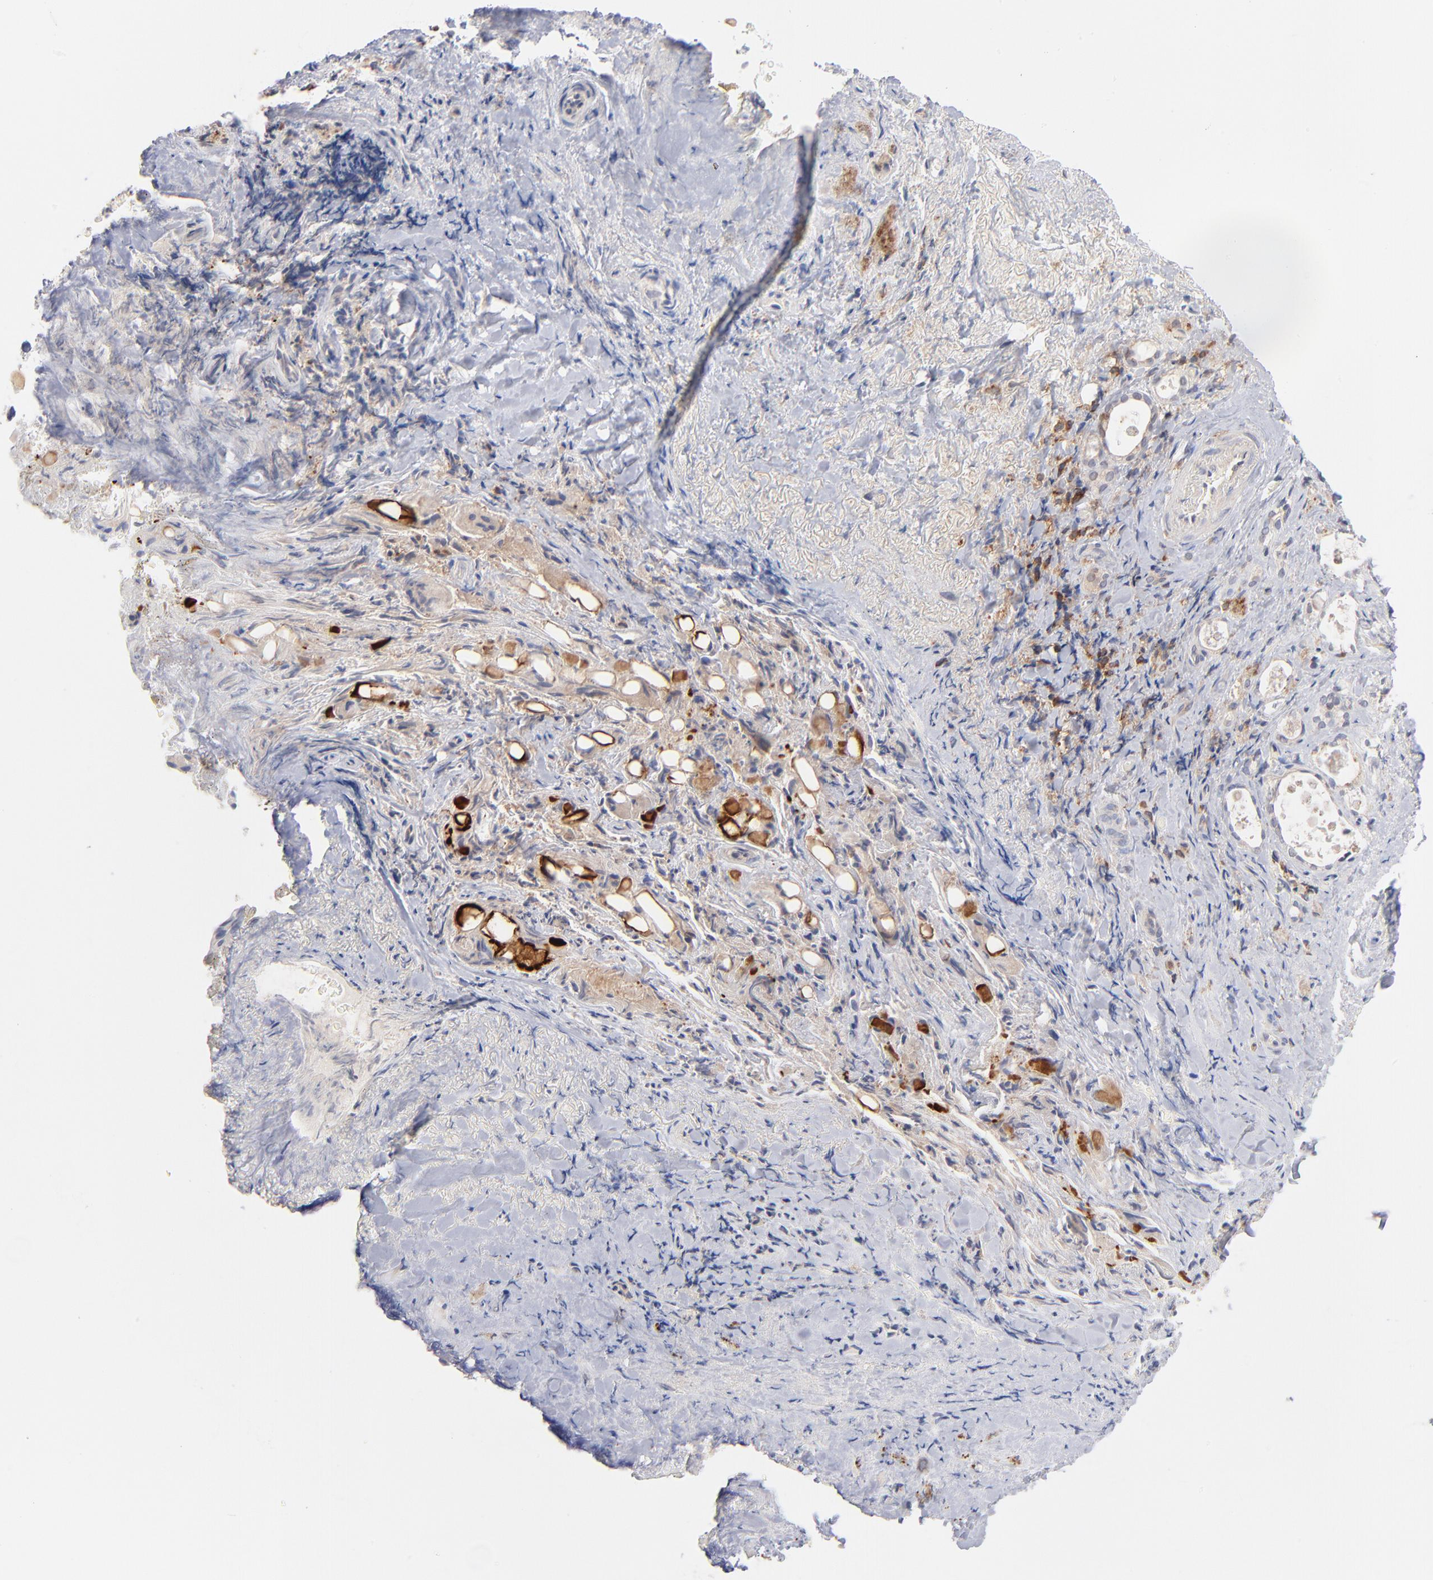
{"staining": {"intensity": "negative", "quantity": "none", "location": "none"}, "tissue": "thyroid gland", "cell_type": "Glandular cells", "image_type": "normal", "snomed": [{"axis": "morphology", "description": "Normal tissue, NOS"}, {"axis": "topography", "description": "Thyroid gland"}], "caption": "There is no significant staining in glandular cells of thyroid gland. Nuclei are stained in blue.", "gene": "WIPF1", "patient": {"sex": "female", "age": 75}}